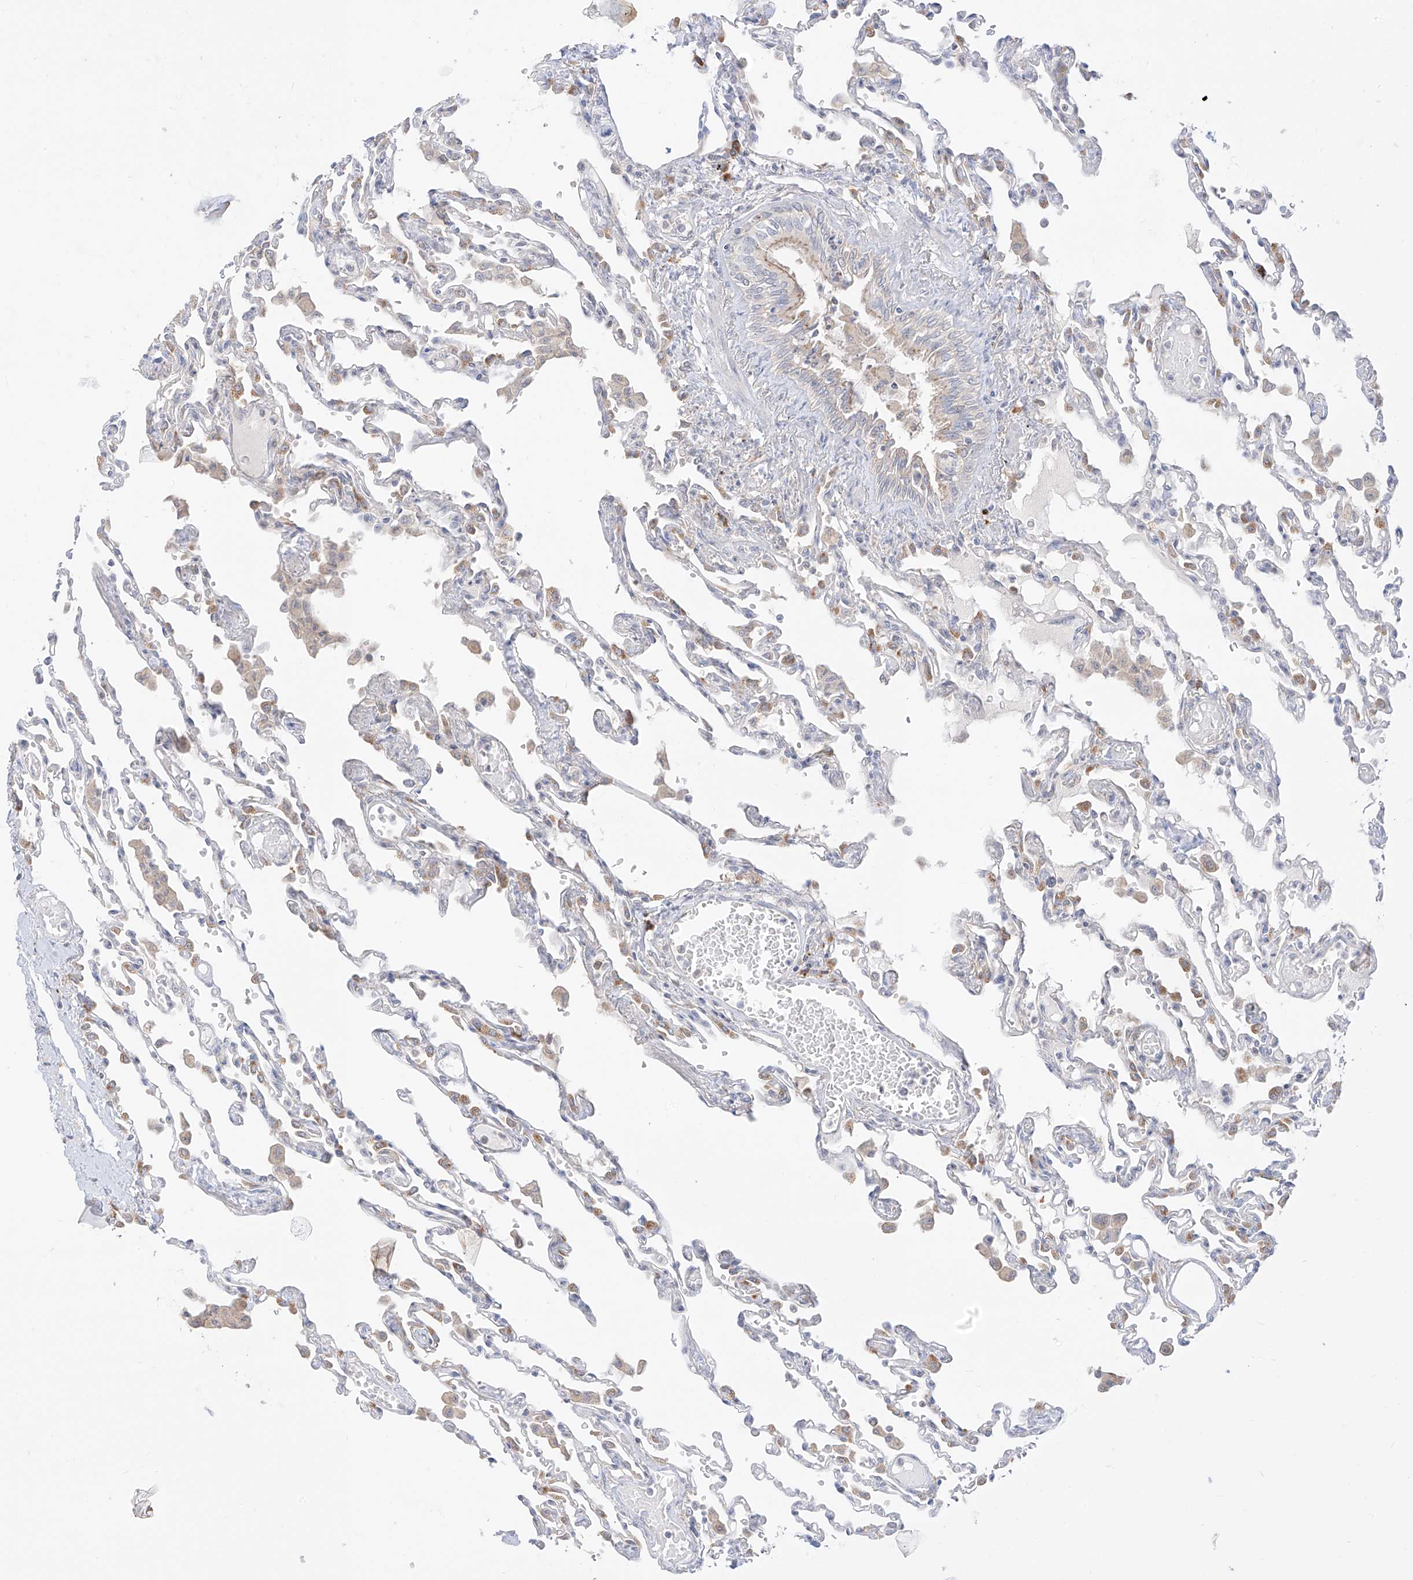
{"staining": {"intensity": "weak", "quantity": "<25%", "location": "cytoplasmic/membranous"}, "tissue": "lung", "cell_type": "Alveolar cells", "image_type": "normal", "snomed": [{"axis": "morphology", "description": "Normal tissue, NOS"}, {"axis": "topography", "description": "Bronchus"}, {"axis": "topography", "description": "Lung"}], "caption": "An image of lung stained for a protein exhibits no brown staining in alveolar cells. (Brightfield microscopy of DAB (3,3'-diaminobenzidine) immunohistochemistry at high magnification).", "gene": "SYTL3", "patient": {"sex": "female", "age": 49}}